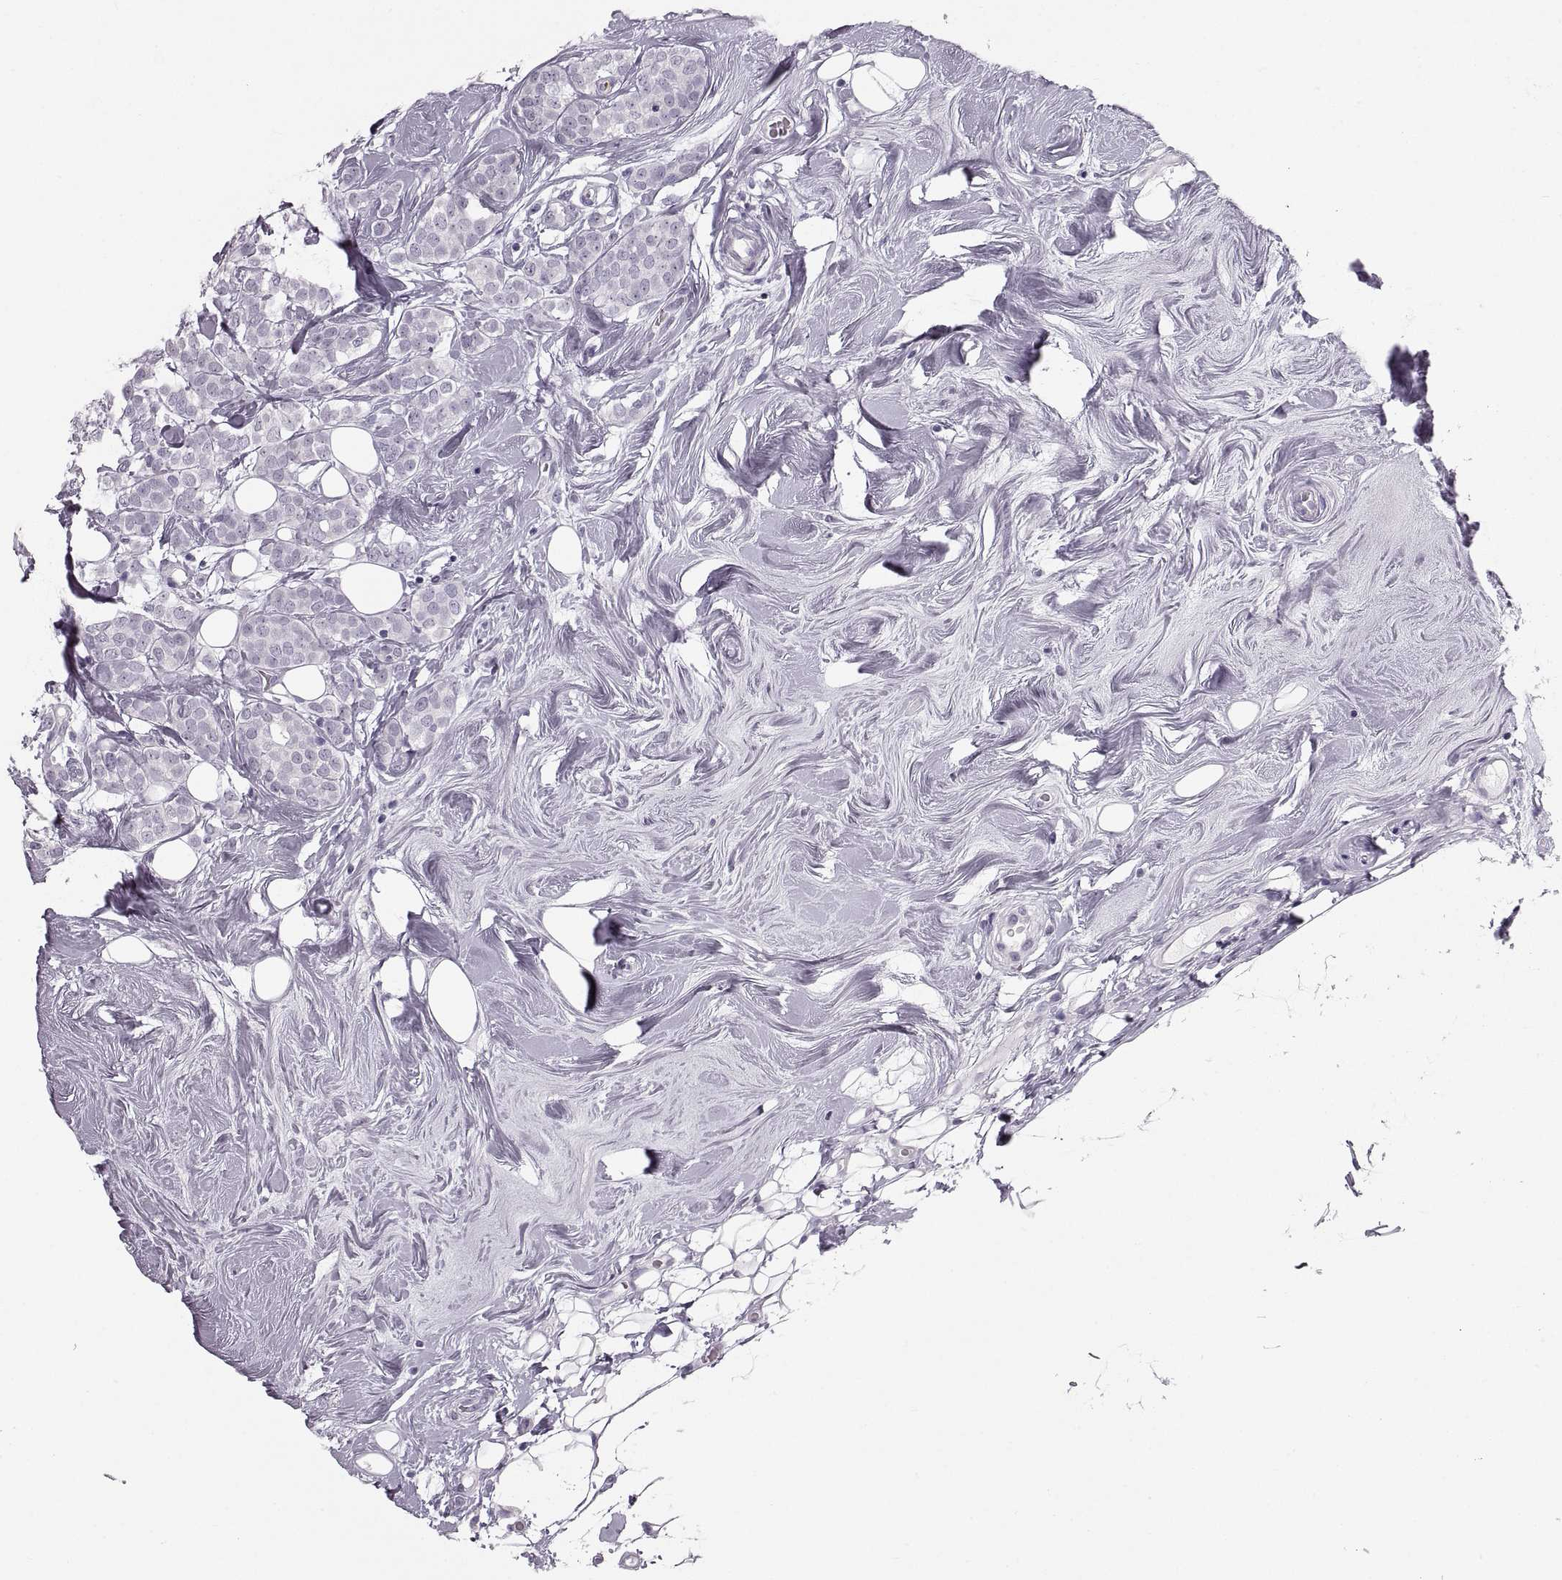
{"staining": {"intensity": "negative", "quantity": "none", "location": "none"}, "tissue": "breast cancer", "cell_type": "Tumor cells", "image_type": "cancer", "snomed": [{"axis": "morphology", "description": "Lobular carcinoma"}, {"axis": "topography", "description": "Breast"}], "caption": "Lobular carcinoma (breast) stained for a protein using immunohistochemistry (IHC) shows no expression tumor cells.", "gene": "MILR1", "patient": {"sex": "female", "age": 49}}